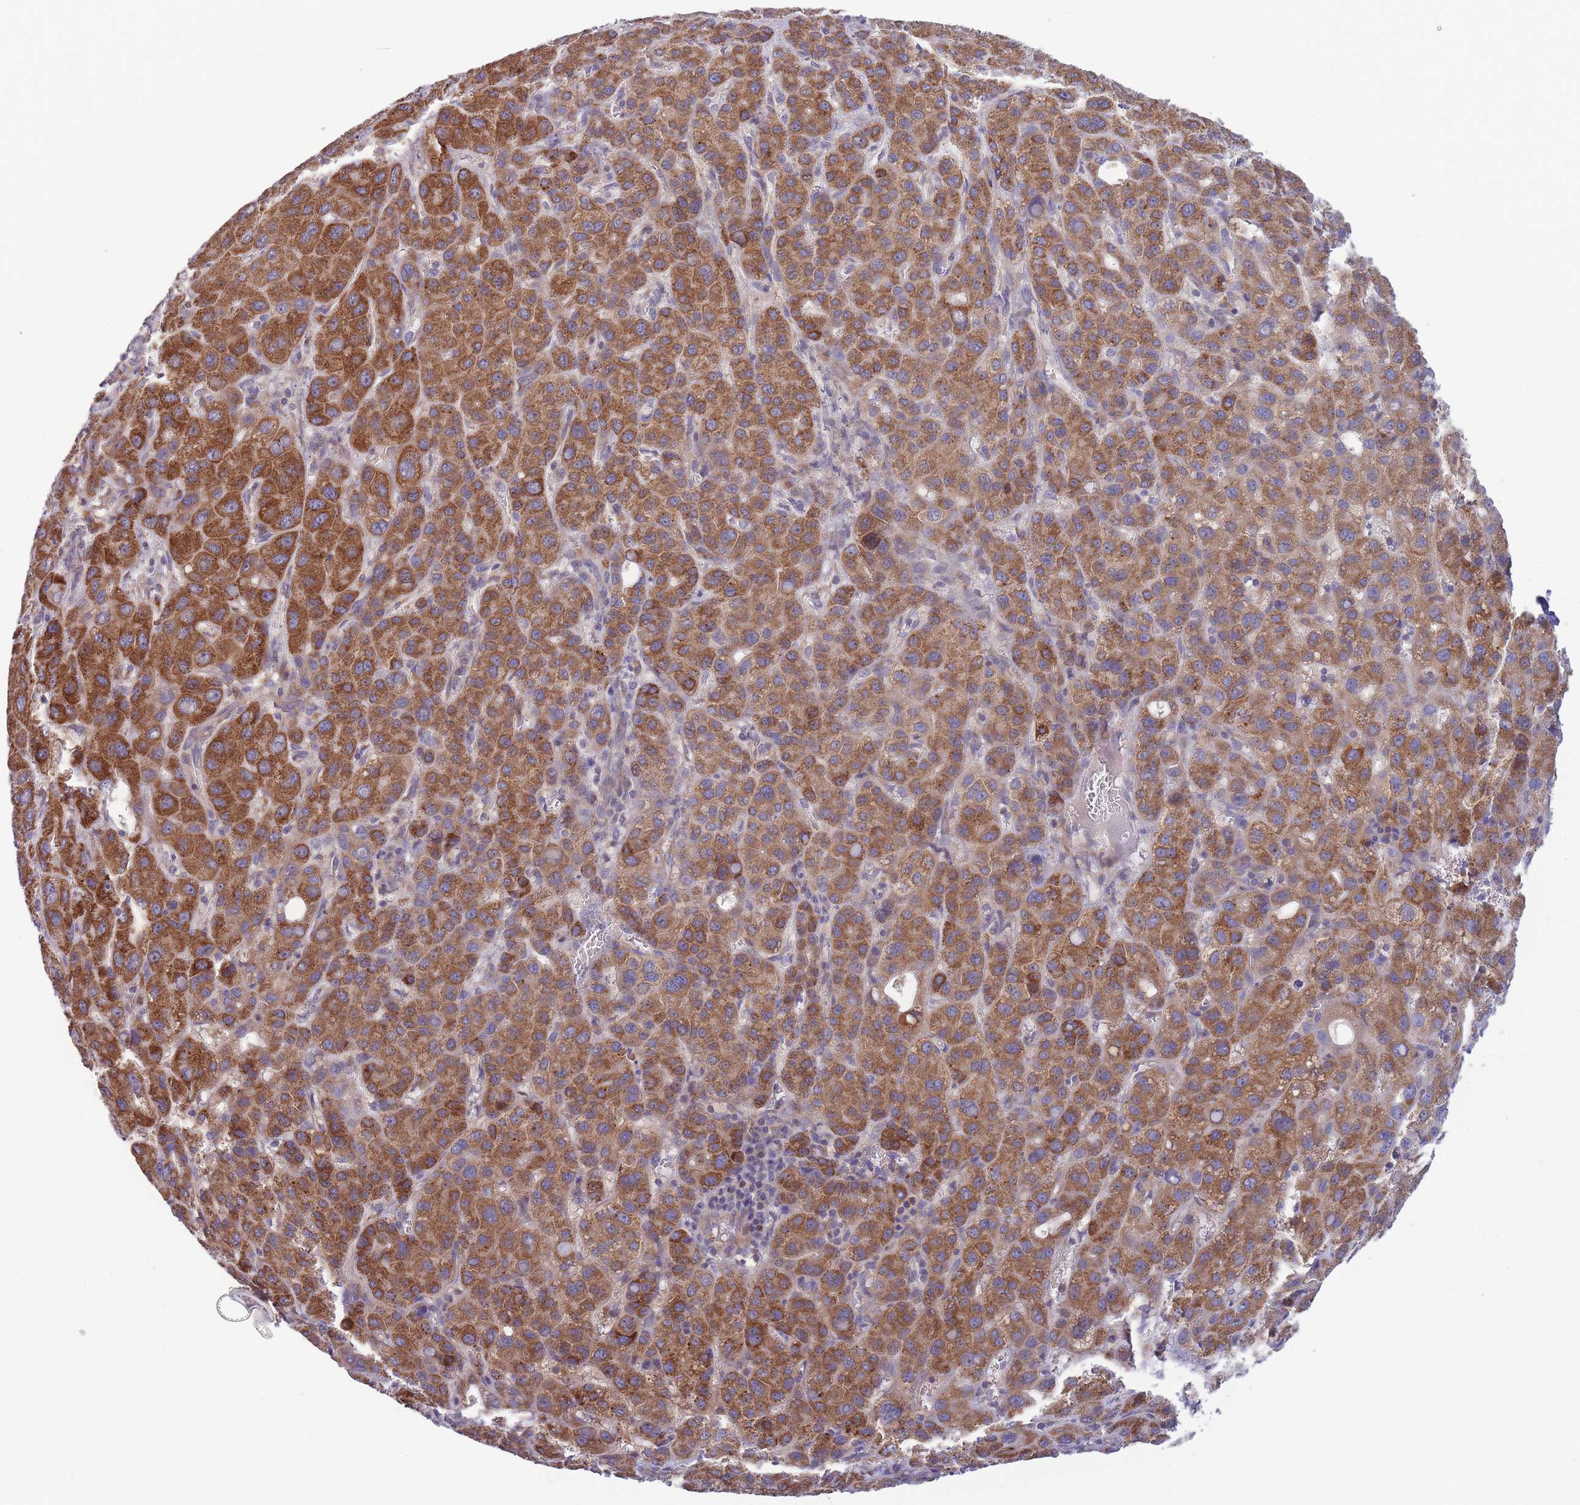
{"staining": {"intensity": "moderate", "quantity": ">75%", "location": "cytoplasmic/membranous"}, "tissue": "liver cancer", "cell_type": "Tumor cells", "image_type": "cancer", "snomed": [{"axis": "morphology", "description": "Carcinoma, Hepatocellular, NOS"}, {"axis": "topography", "description": "Liver"}], "caption": "Moderate cytoplasmic/membranous positivity for a protein is appreciated in approximately >75% of tumor cells of liver cancer (hepatocellular carcinoma) using IHC.", "gene": "SLC25A42", "patient": {"sex": "male", "age": 55}}